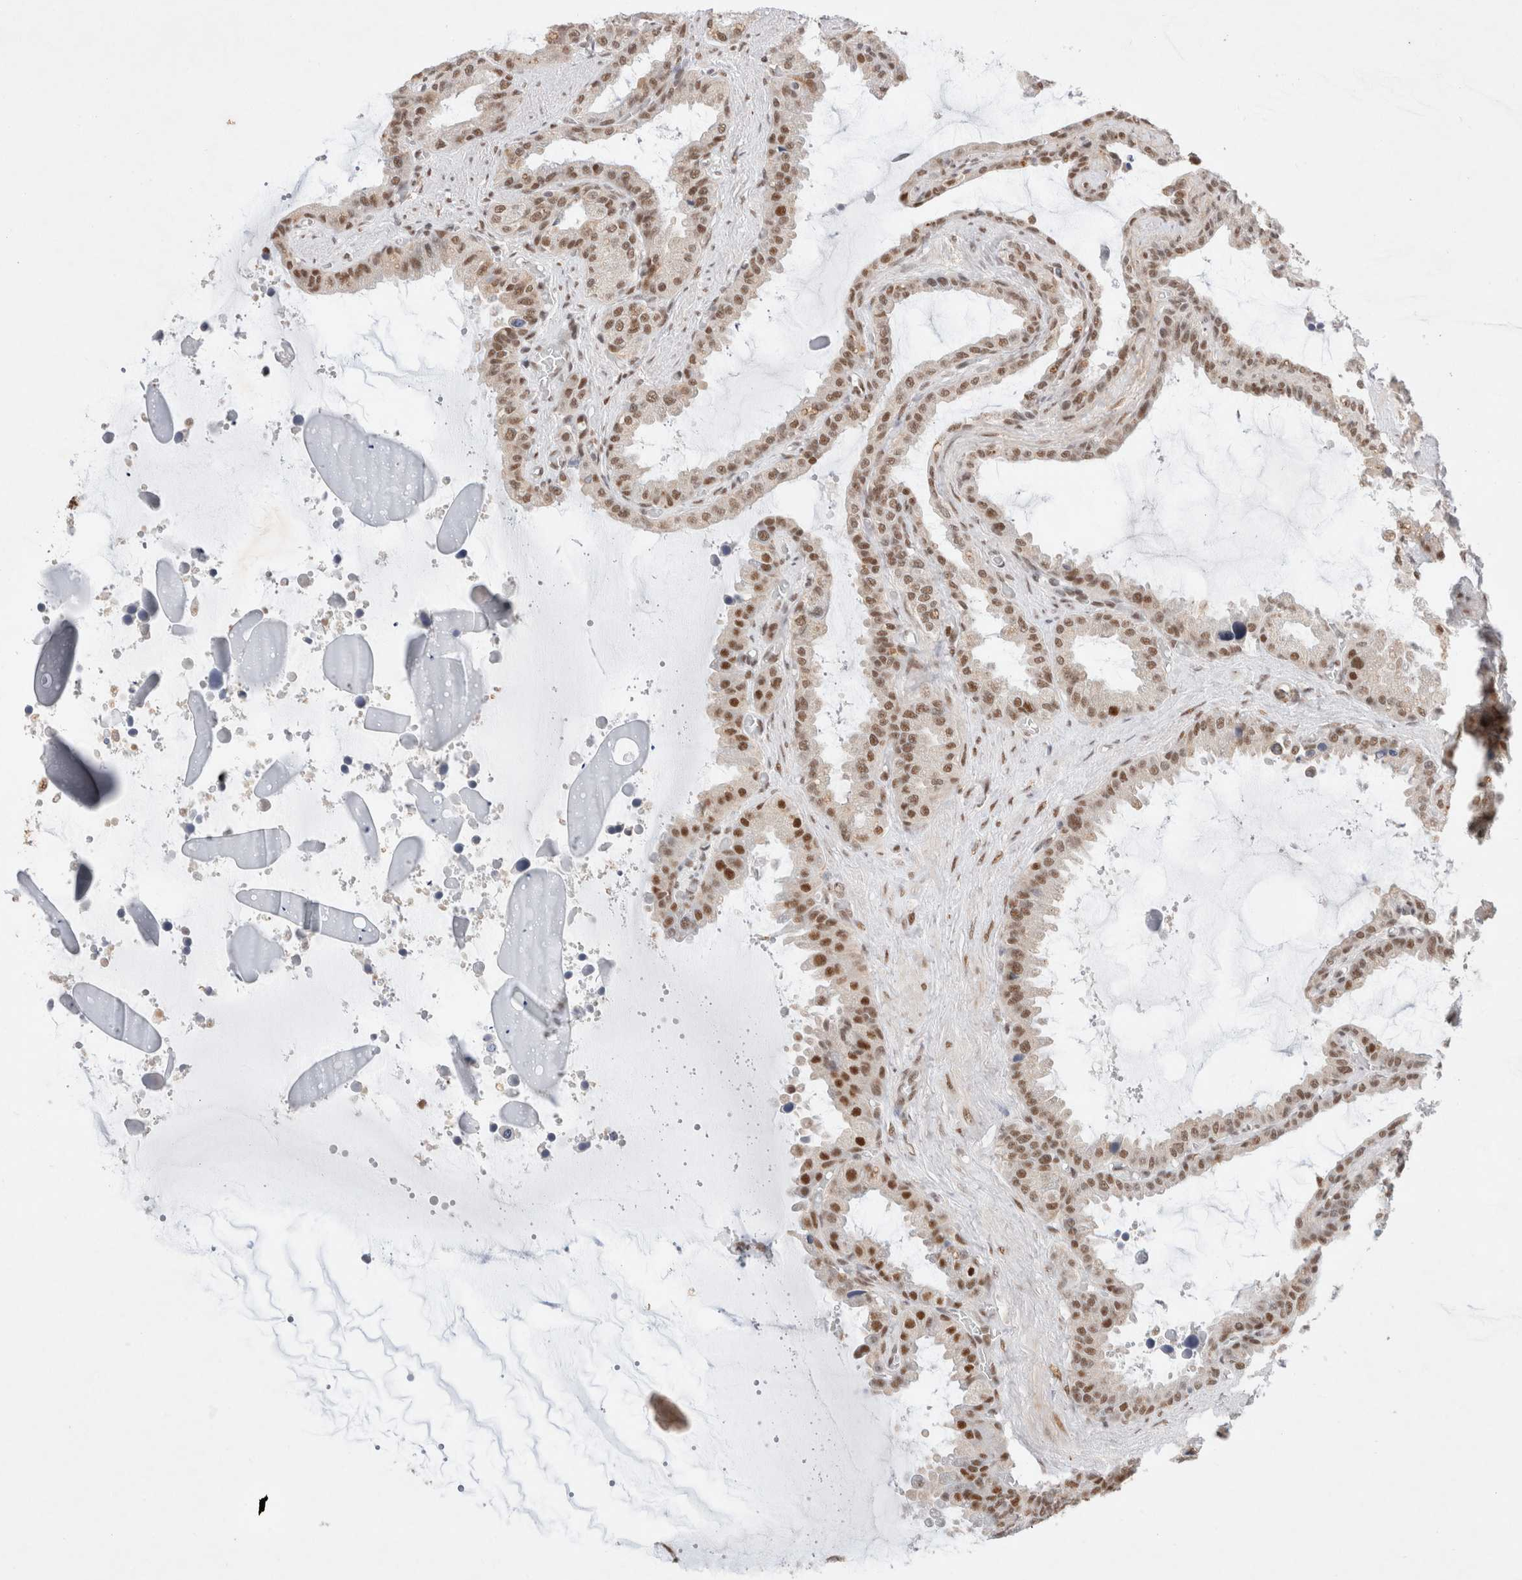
{"staining": {"intensity": "moderate", "quantity": ">75%", "location": "nuclear"}, "tissue": "seminal vesicle", "cell_type": "Glandular cells", "image_type": "normal", "snomed": [{"axis": "morphology", "description": "Normal tissue, NOS"}, {"axis": "topography", "description": "Seminal veicle"}], "caption": "Normal seminal vesicle reveals moderate nuclear expression in approximately >75% of glandular cells, visualized by immunohistochemistry. (Stains: DAB (3,3'-diaminobenzidine) in brown, nuclei in blue, Microscopy: brightfield microscopy at high magnification).", "gene": "GTF2I", "patient": {"sex": "male", "age": 46}}